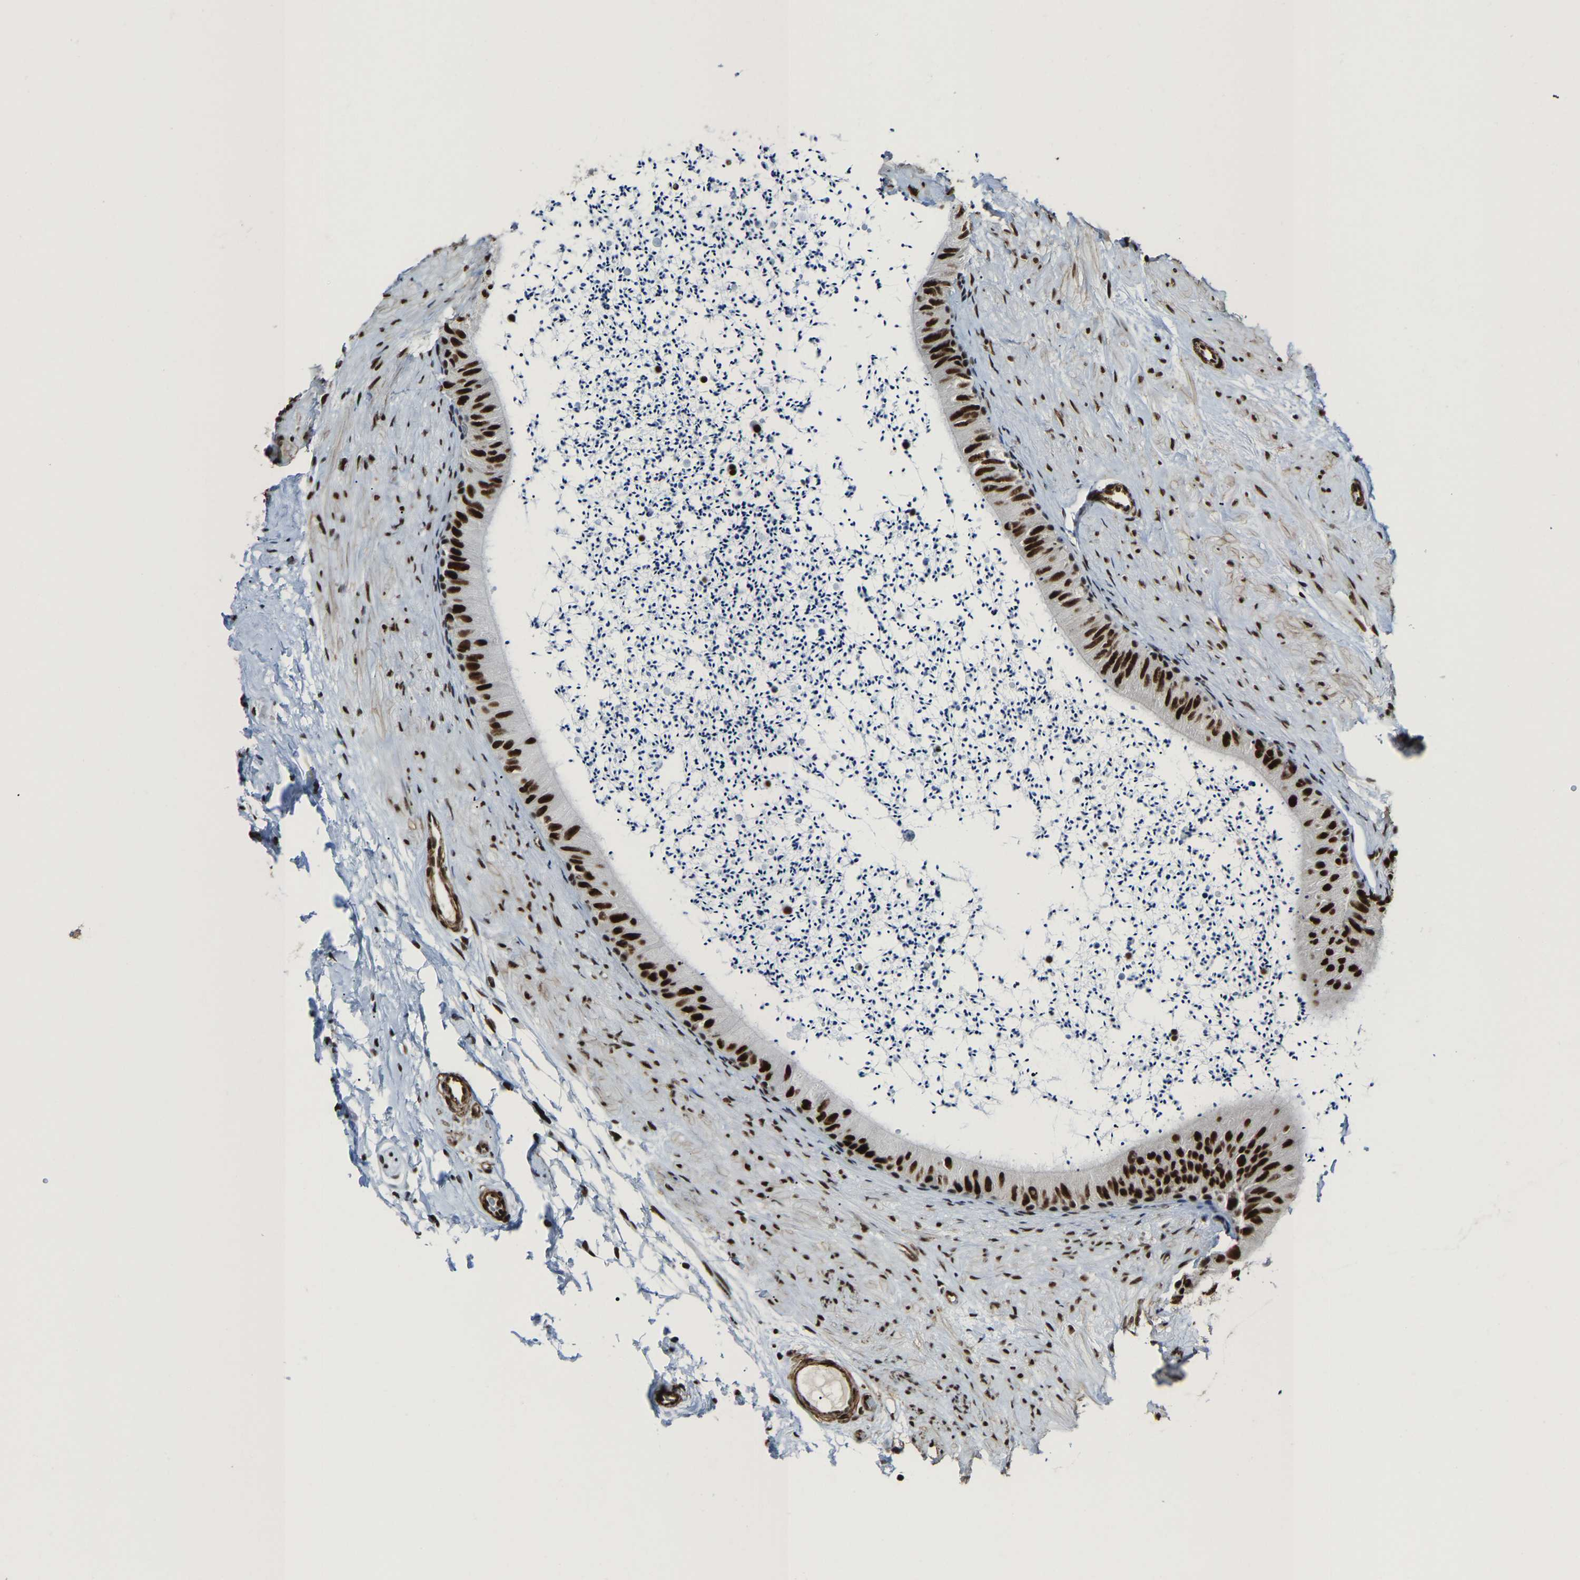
{"staining": {"intensity": "strong", "quantity": ">75%", "location": "nuclear"}, "tissue": "epididymis", "cell_type": "Glandular cells", "image_type": "normal", "snomed": [{"axis": "morphology", "description": "Normal tissue, NOS"}, {"axis": "topography", "description": "Epididymis"}], "caption": "High-power microscopy captured an immunohistochemistry photomicrograph of benign epididymis, revealing strong nuclear staining in about >75% of glandular cells.", "gene": "DDX5", "patient": {"sex": "male", "age": 56}}